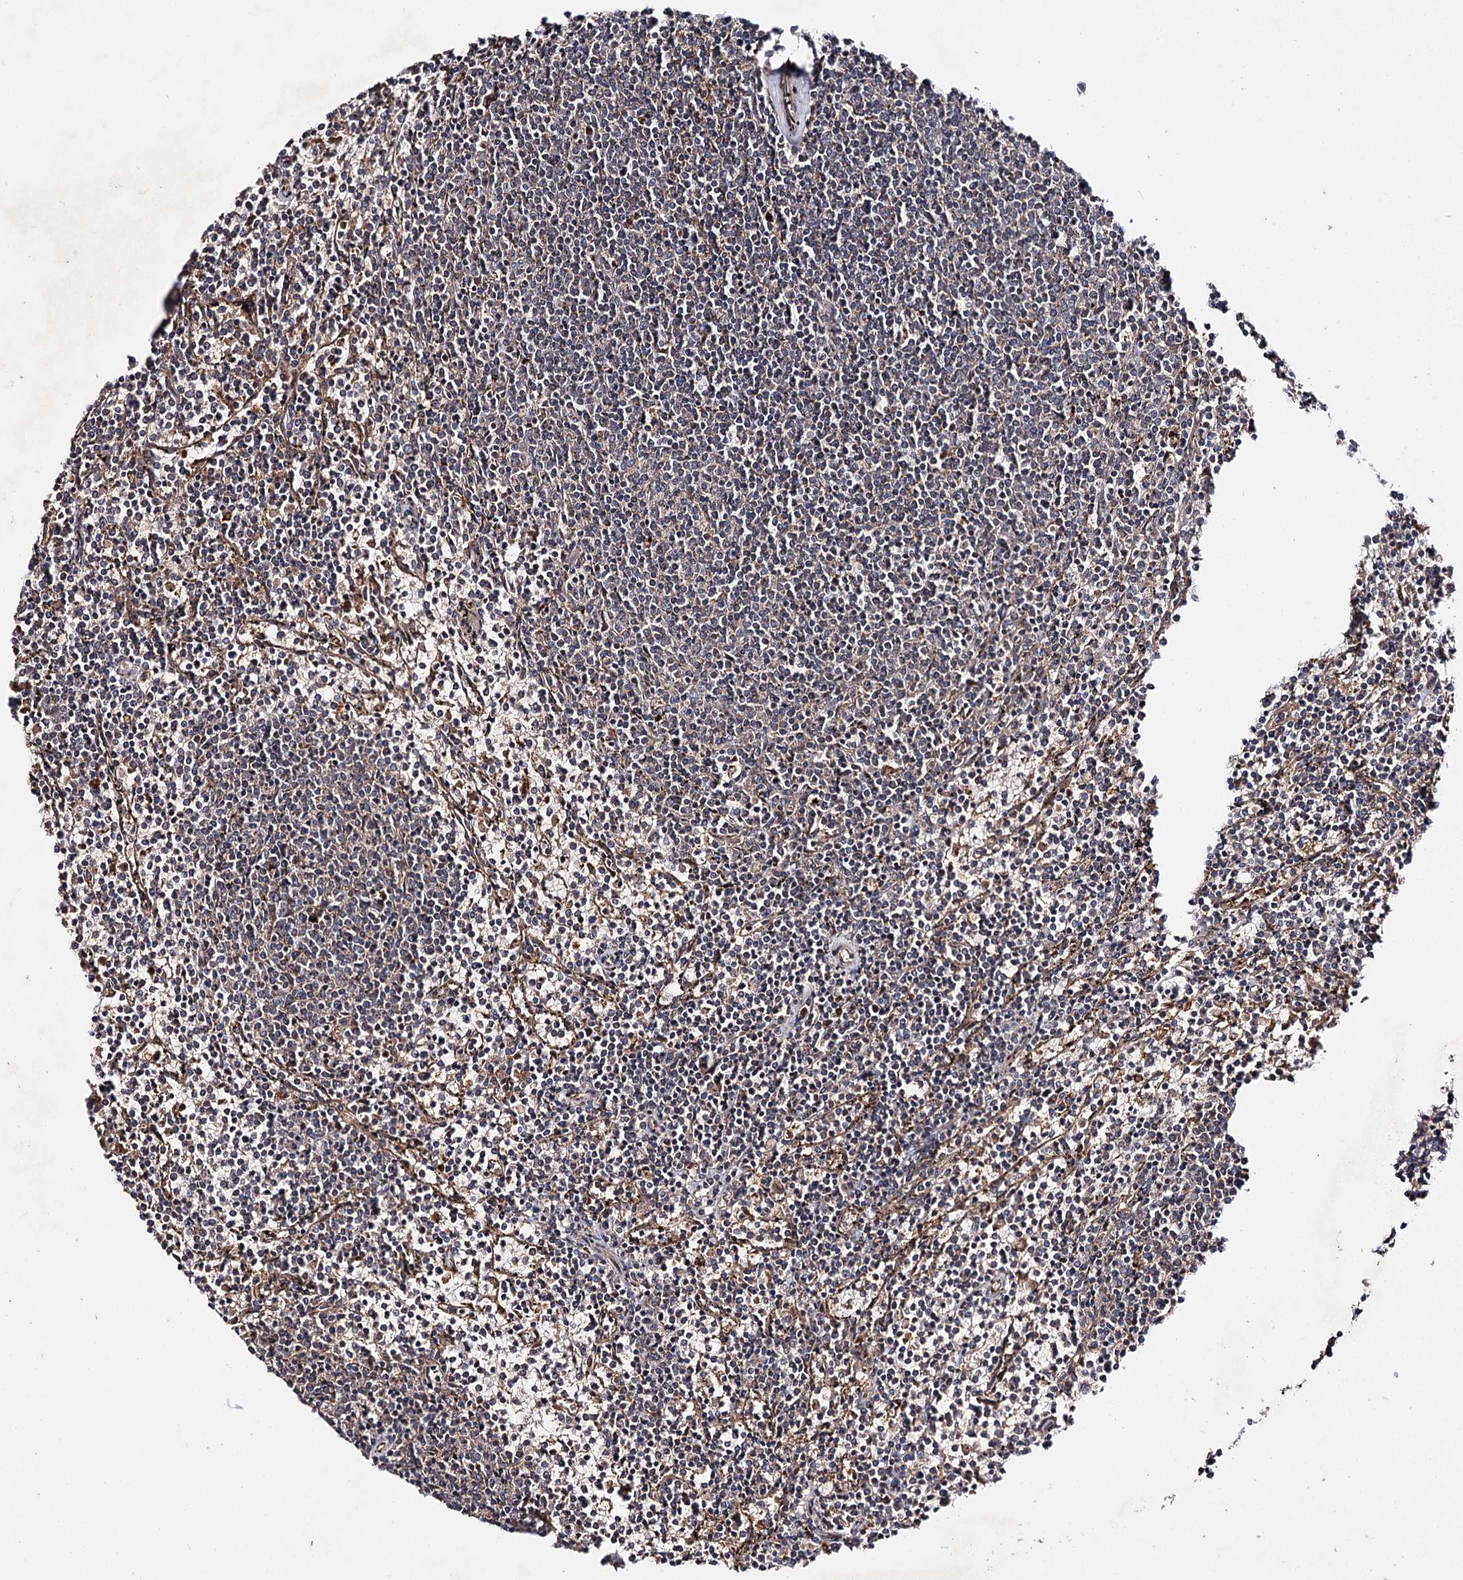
{"staining": {"intensity": "negative", "quantity": "none", "location": "none"}, "tissue": "lymphoma", "cell_type": "Tumor cells", "image_type": "cancer", "snomed": [{"axis": "morphology", "description": "Malignant lymphoma, non-Hodgkin's type, Low grade"}, {"axis": "topography", "description": "Spleen"}], "caption": "The immunohistochemistry (IHC) image has no significant staining in tumor cells of lymphoma tissue.", "gene": "MSANTD2", "patient": {"sex": "female", "age": 50}}